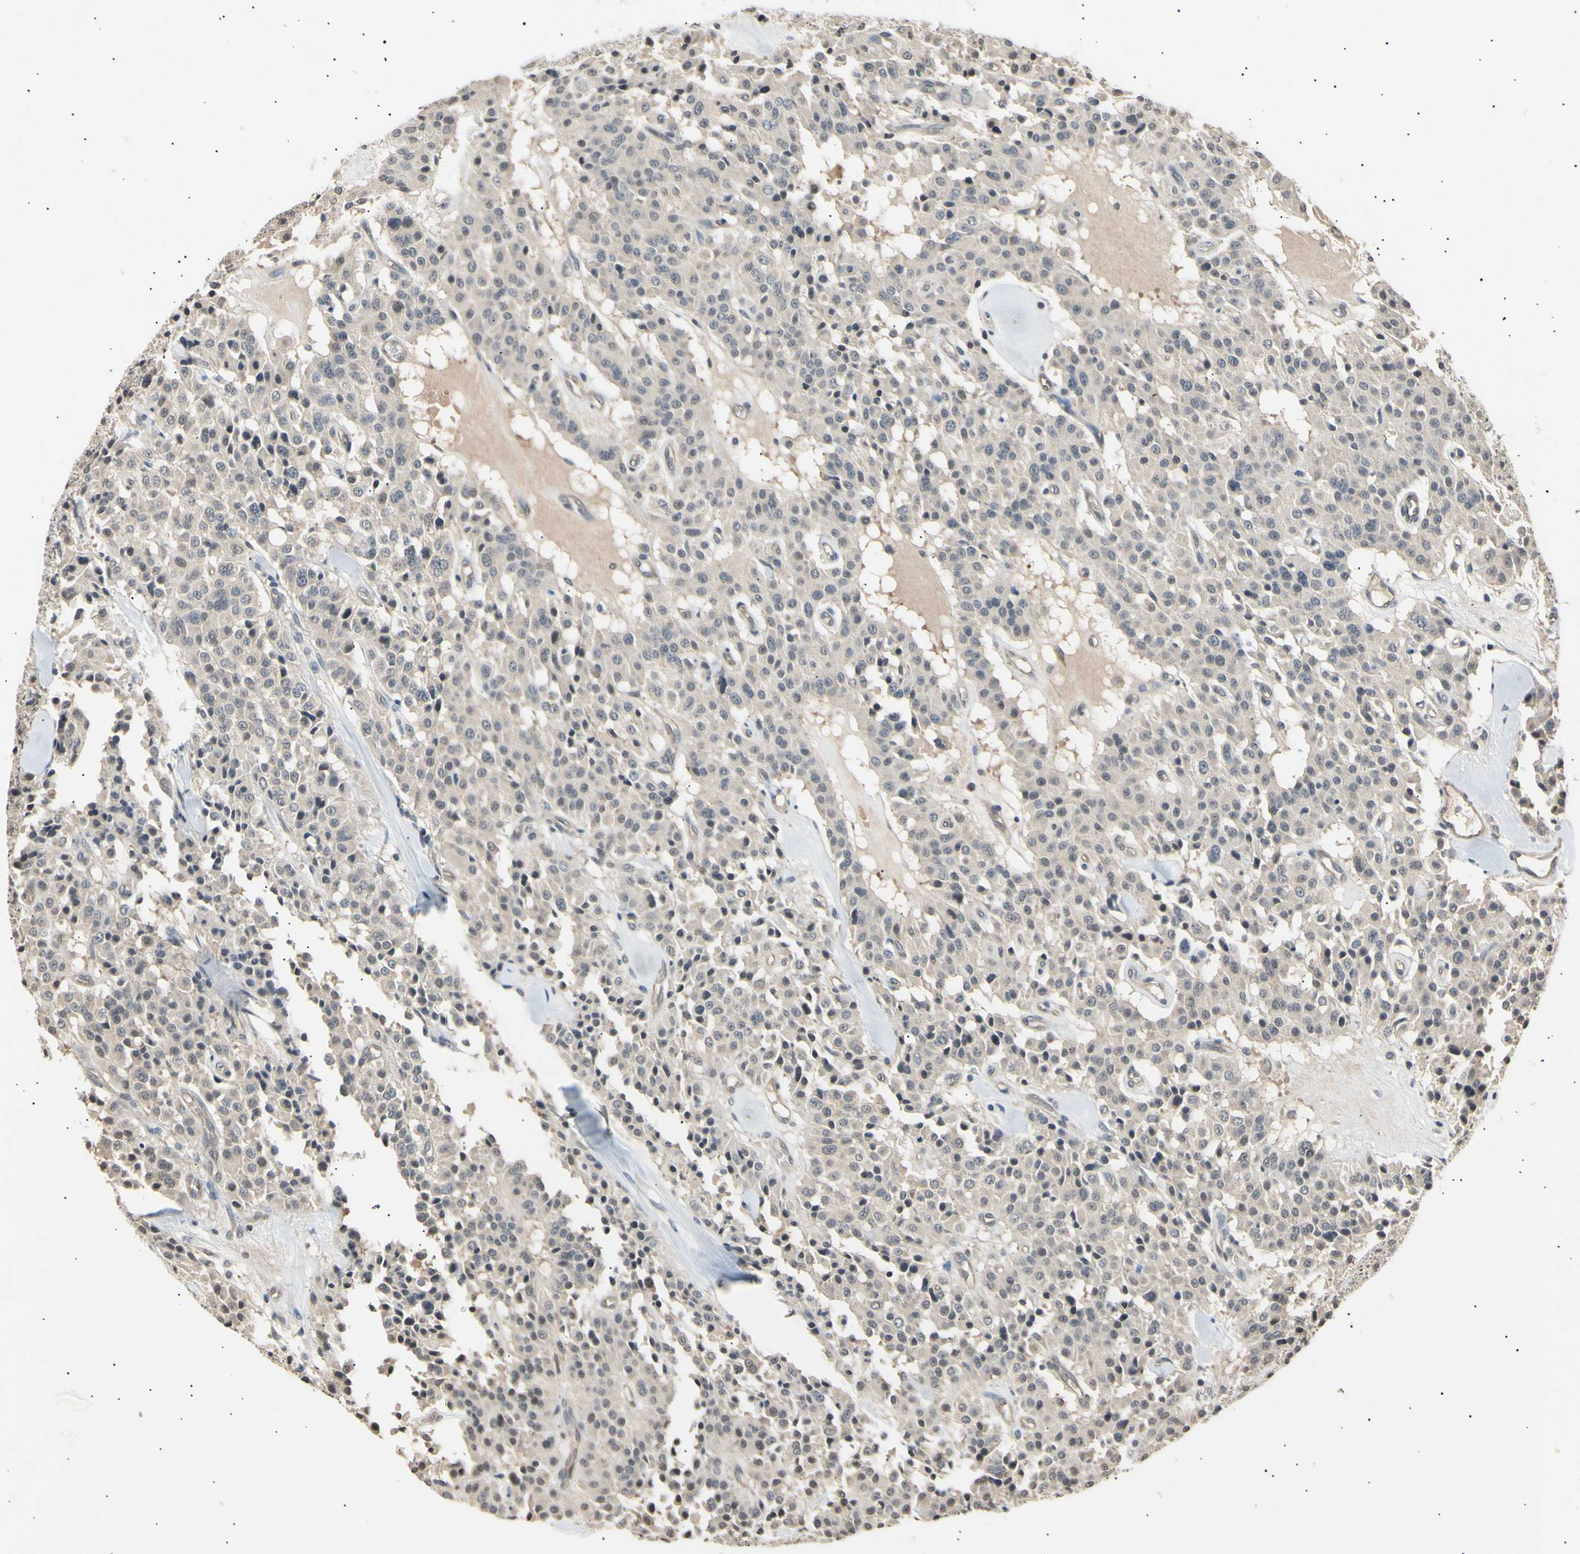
{"staining": {"intensity": "weak", "quantity": ">75%", "location": "cytoplasmic/membranous"}, "tissue": "carcinoid", "cell_type": "Tumor cells", "image_type": "cancer", "snomed": [{"axis": "morphology", "description": "Carcinoid, malignant, NOS"}, {"axis": "topography", "description": "Lung"}], "caption": "Immunohistochemical staining of malignant carcinoid shows low levels of weak cytoplasmic/membranous protein staining in about >75% of tumor cells.", "gene": "AK1", "patient": {"sex": "male", "age": 30}}